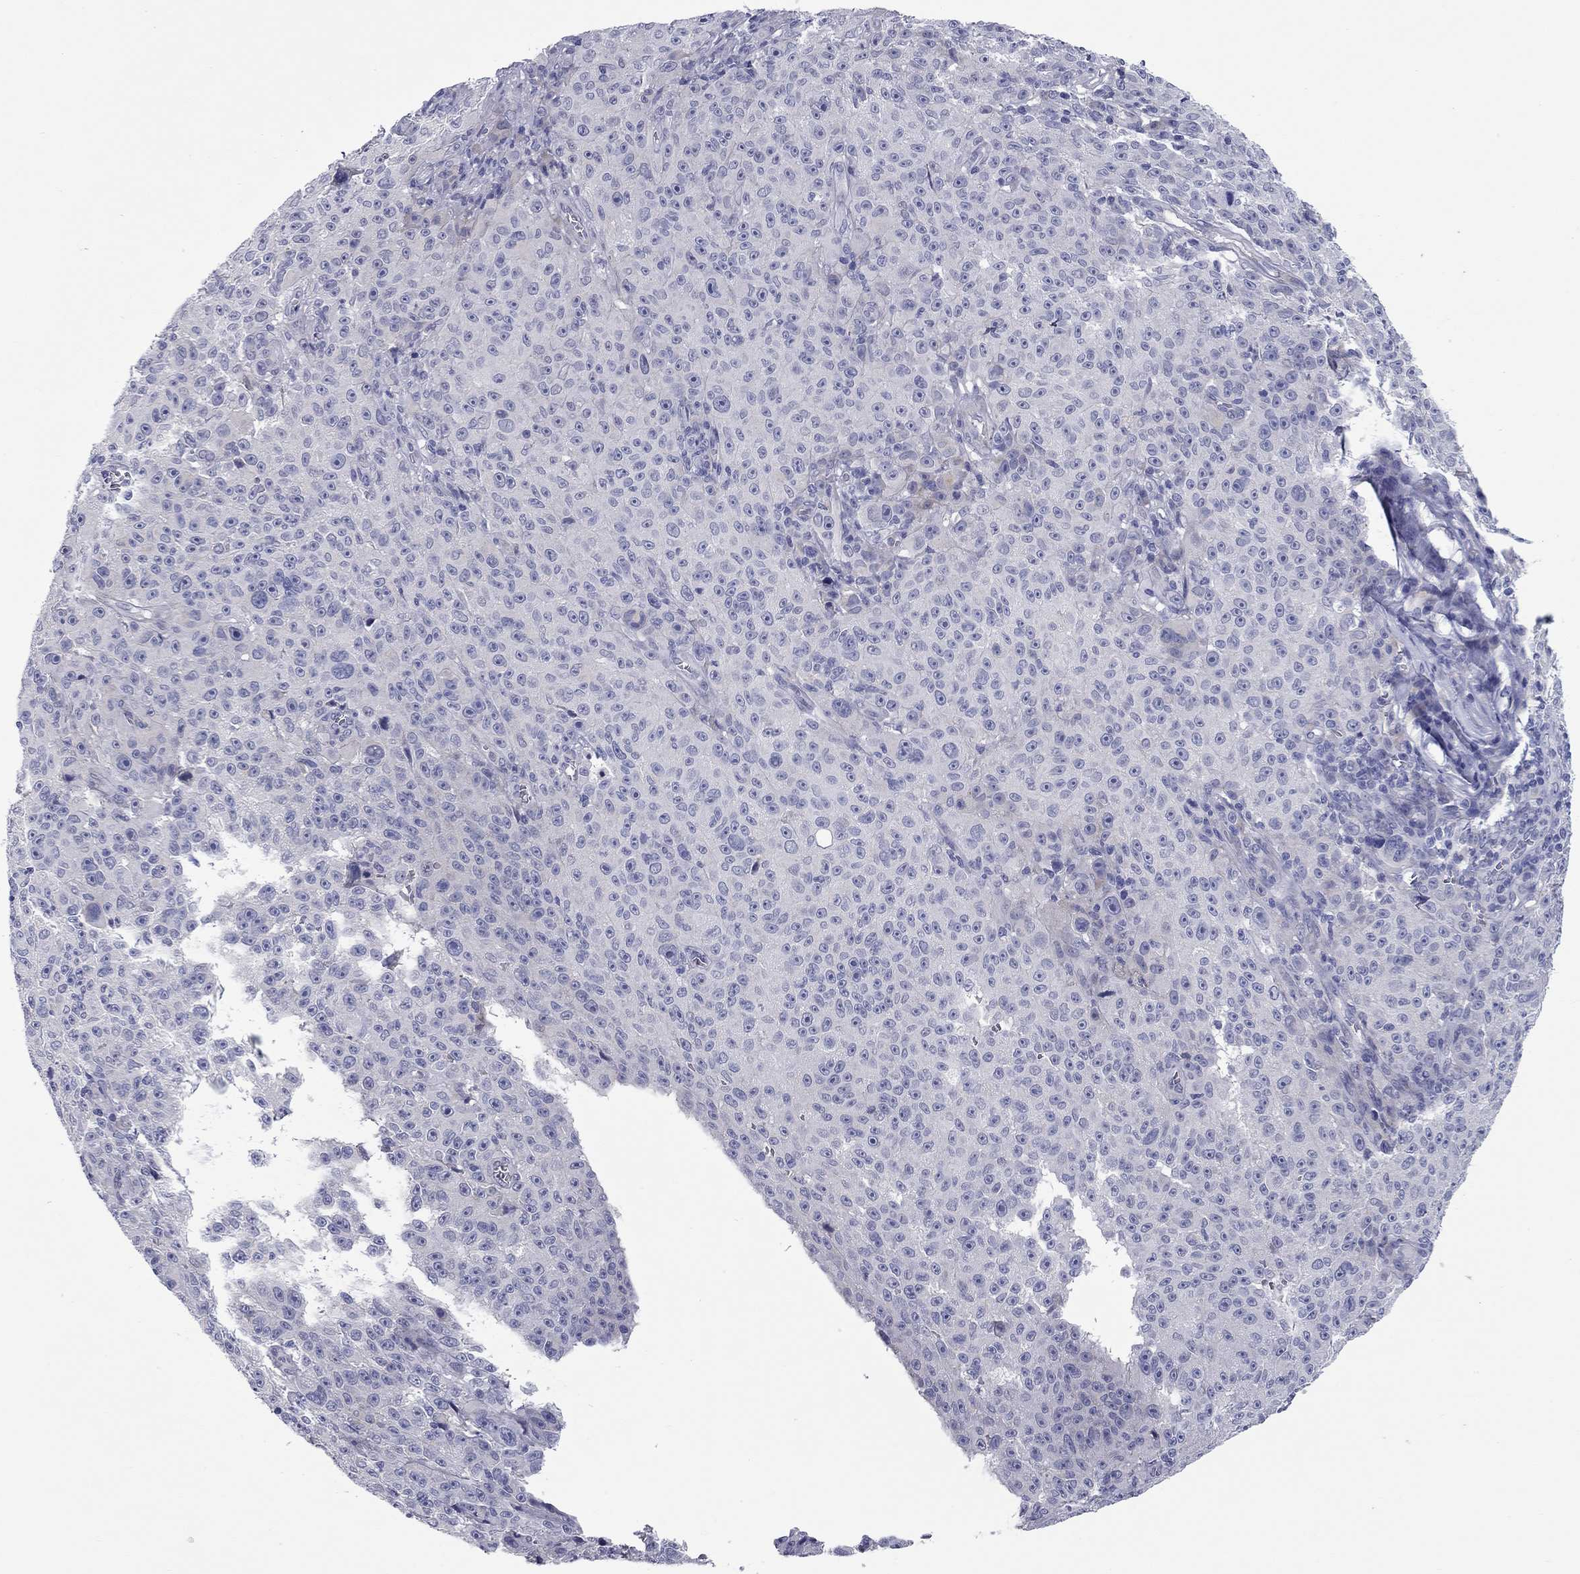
{"staining": {"intensity": "negative", "quantity": "none", "location": "none"}, "tissue": "melanoma", "cell_type": "Tumor cells", "image_type": "cancer", "snomed": [{"axis": "morphology", "description": "Malignant melanoma, NOS"}, {"axis": "topography", "description": "Skin"}], "caption": "There is no significant expression in tumor cells of malignant melanoma.", "gene": "UNC119B", "patient": {"sex": "female", "age": 82}}